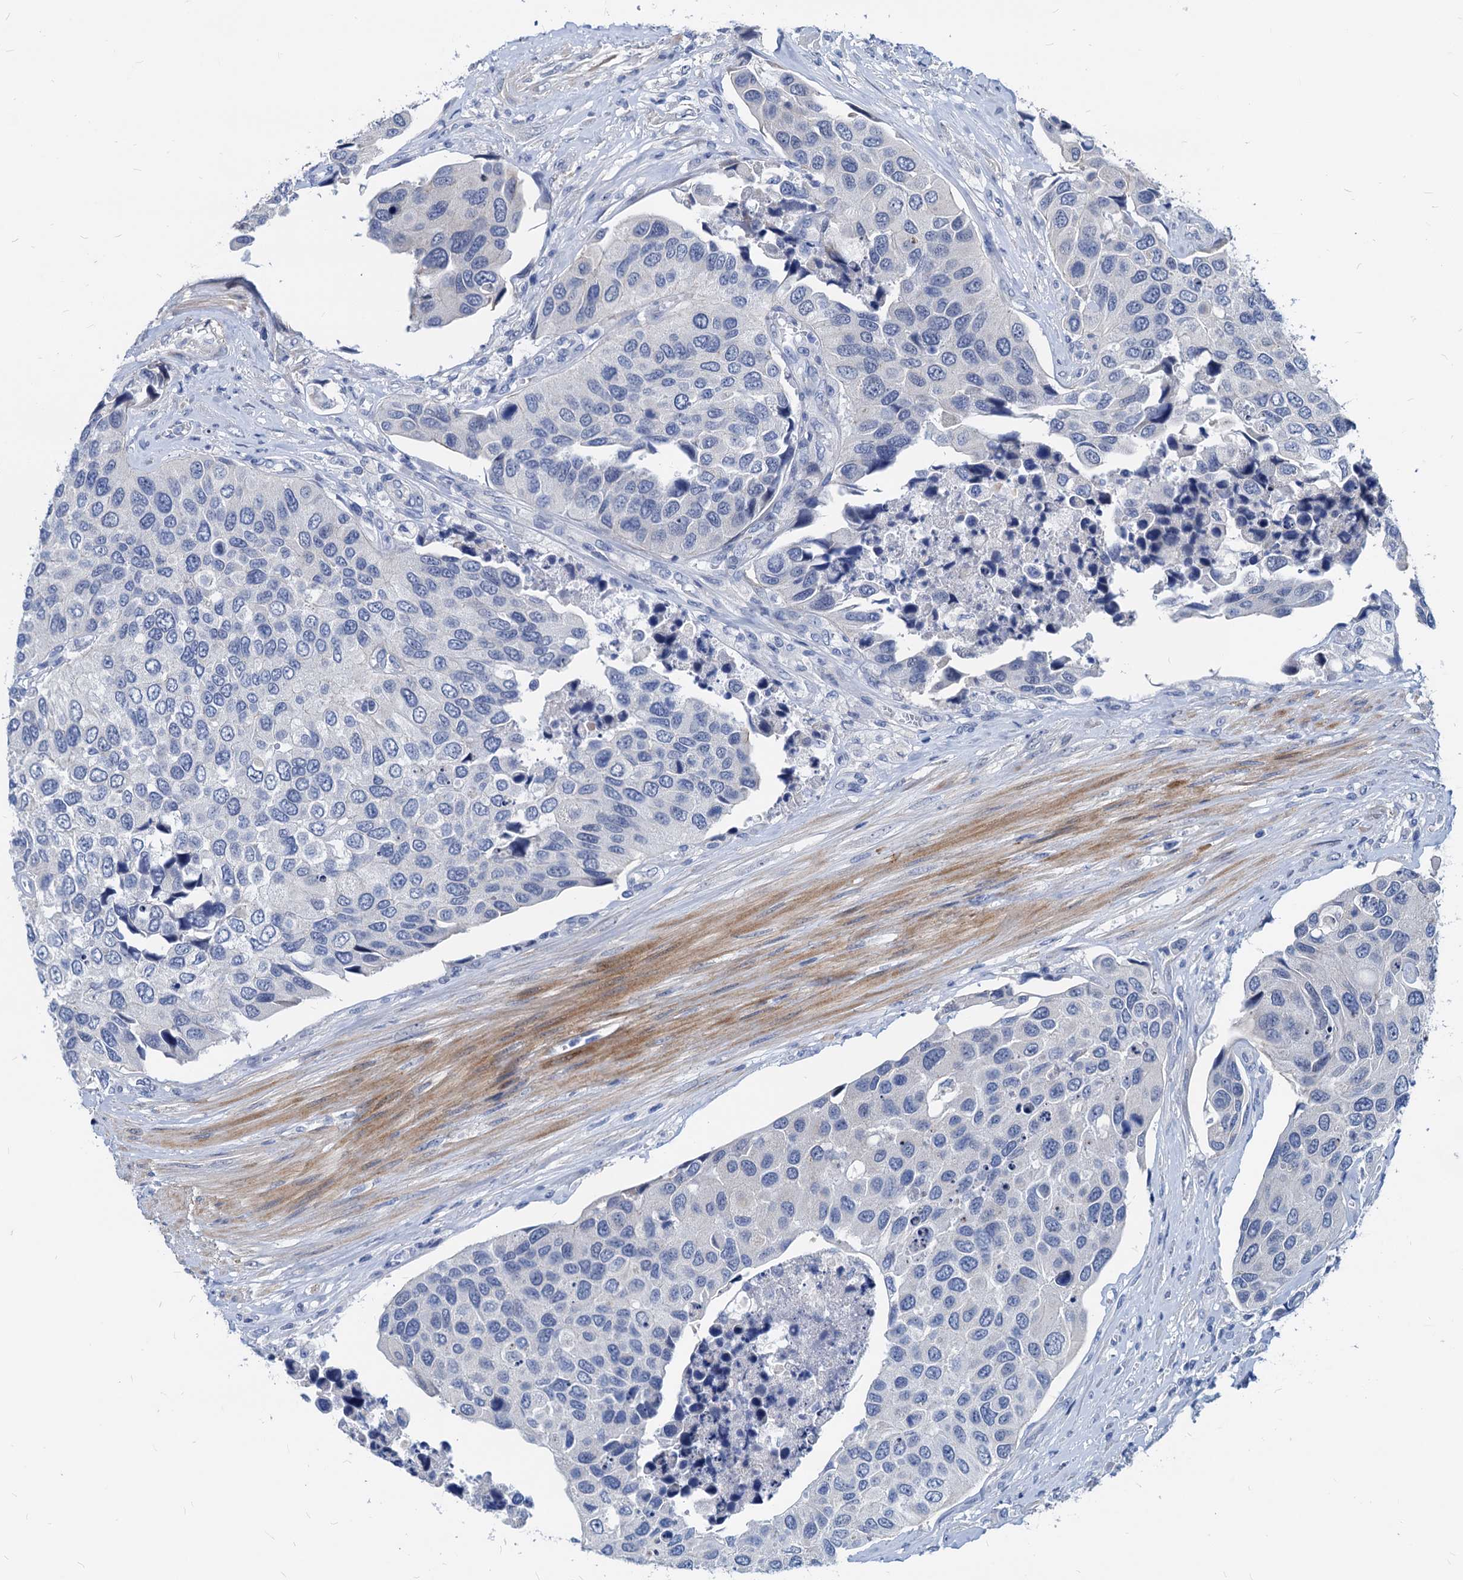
{"staining": {"intensity": "negative", "quantity": "none", "location": "none"}, "tissue": "urothelial cancer", "cell_type": "Tumor cells", "image_type": "cancer", "snomed": [{"axis": "morphology", "description": "Urothelial carcinoma, High grade"}, {"axis": "topography", "description": "Urinary bladder"}], "caption": "IHC micrograph of neoplastic tissue: human urothelial cancer stained with DAB demonstrates no significant protein staining in tumor cells.", "gene": "HSF2", "patient": {"sex": "male", "age": 74}}